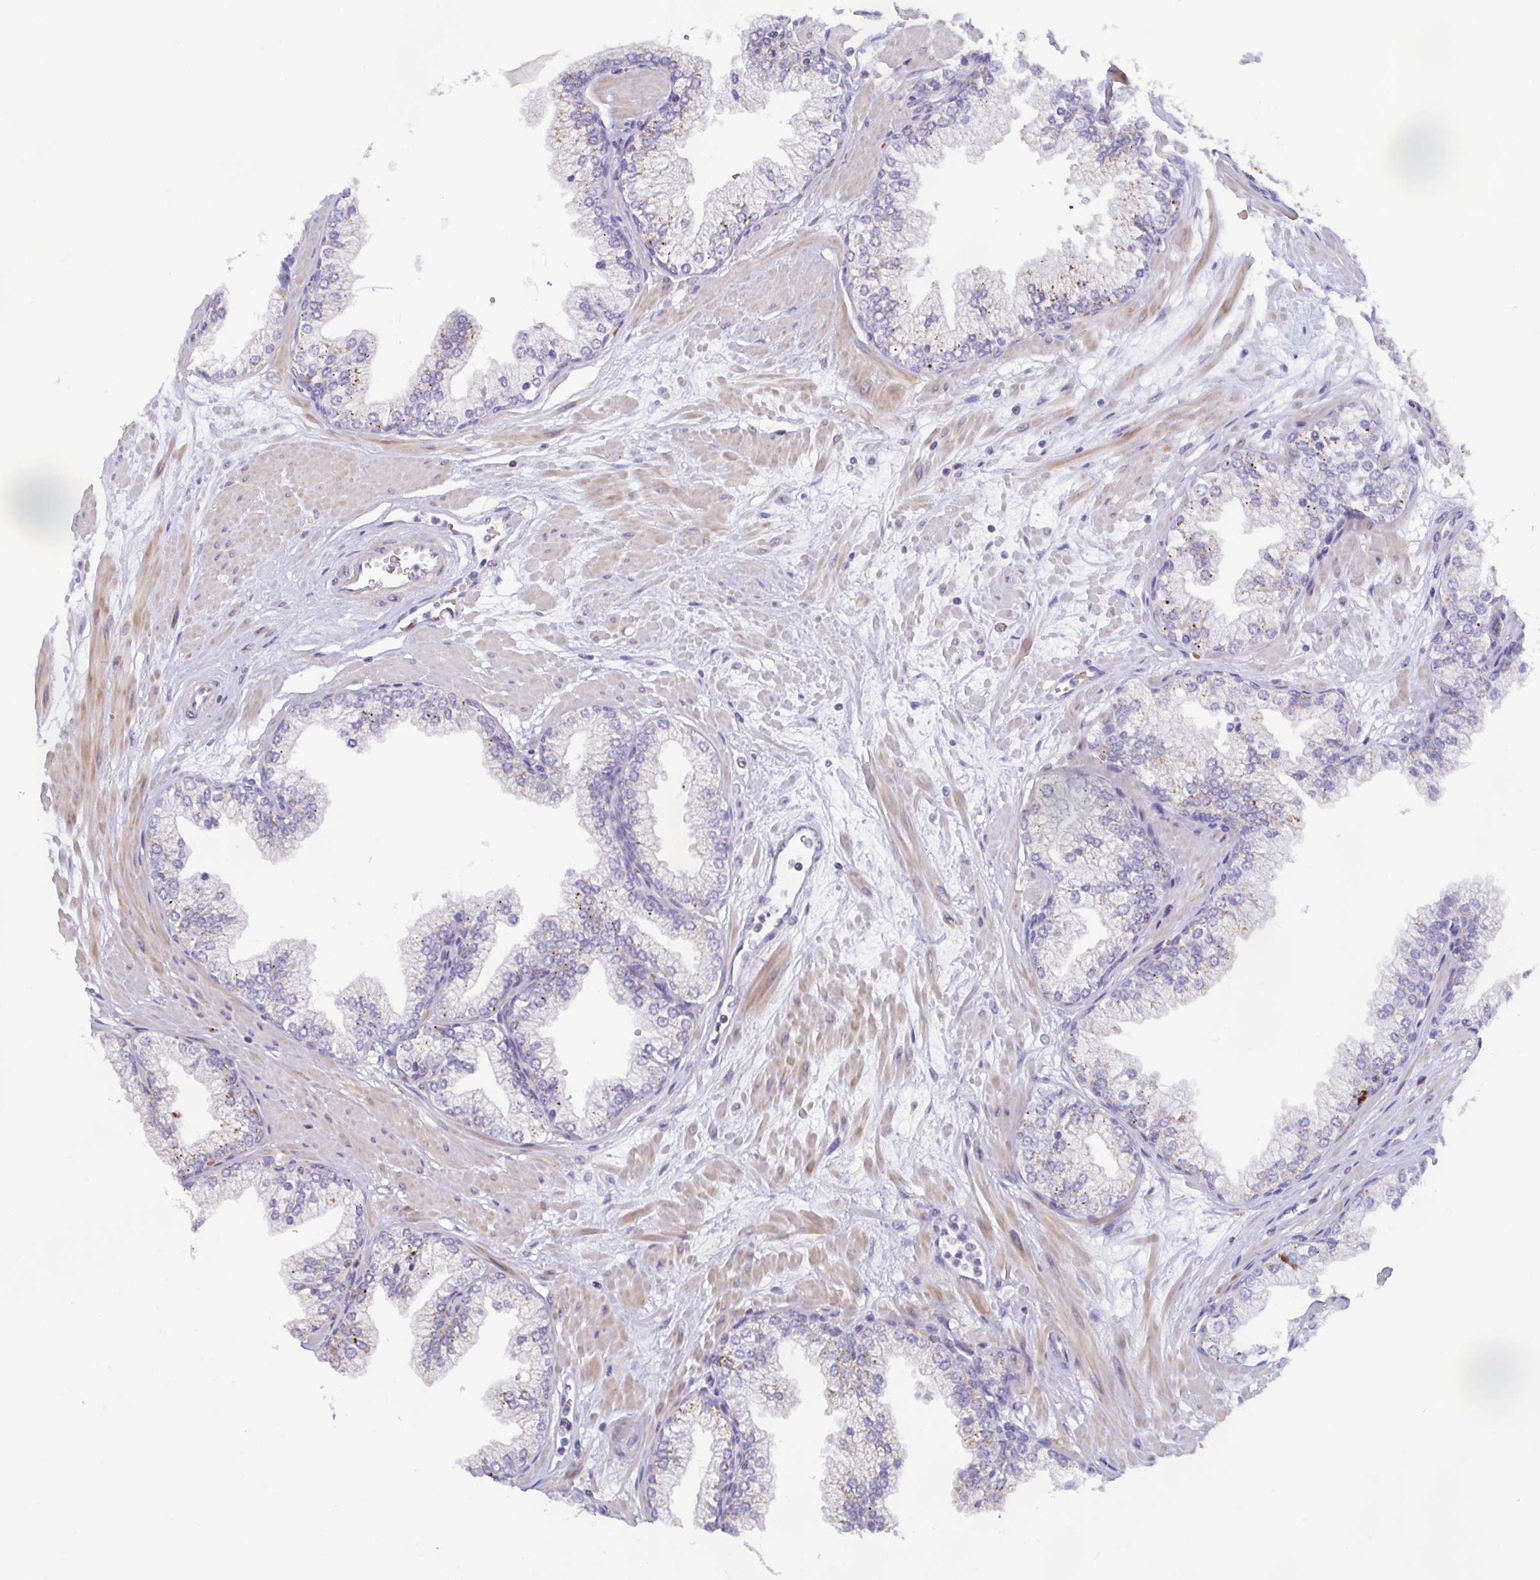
{"staining": {"intensity": "negative", "quantity": "none", "location": "none"}, "tissue": "prostate", "cell_type": "Glandular cells", "image_type": "normal", "snomed": [{"axis": "morphology", "description": "Normal tissue, NOS"}, {"axis": "topography", "description": "Prostate"}, {"axis": "topography", "description": "Peripheral nerve tissue"}], "caption": "Human prostate stained for a protein using immunohistochemistry (IHC) demonstrates no staining in glandular cells.", "gene": "LRRC38", "patient": {"sex": "male", "age": 61}}